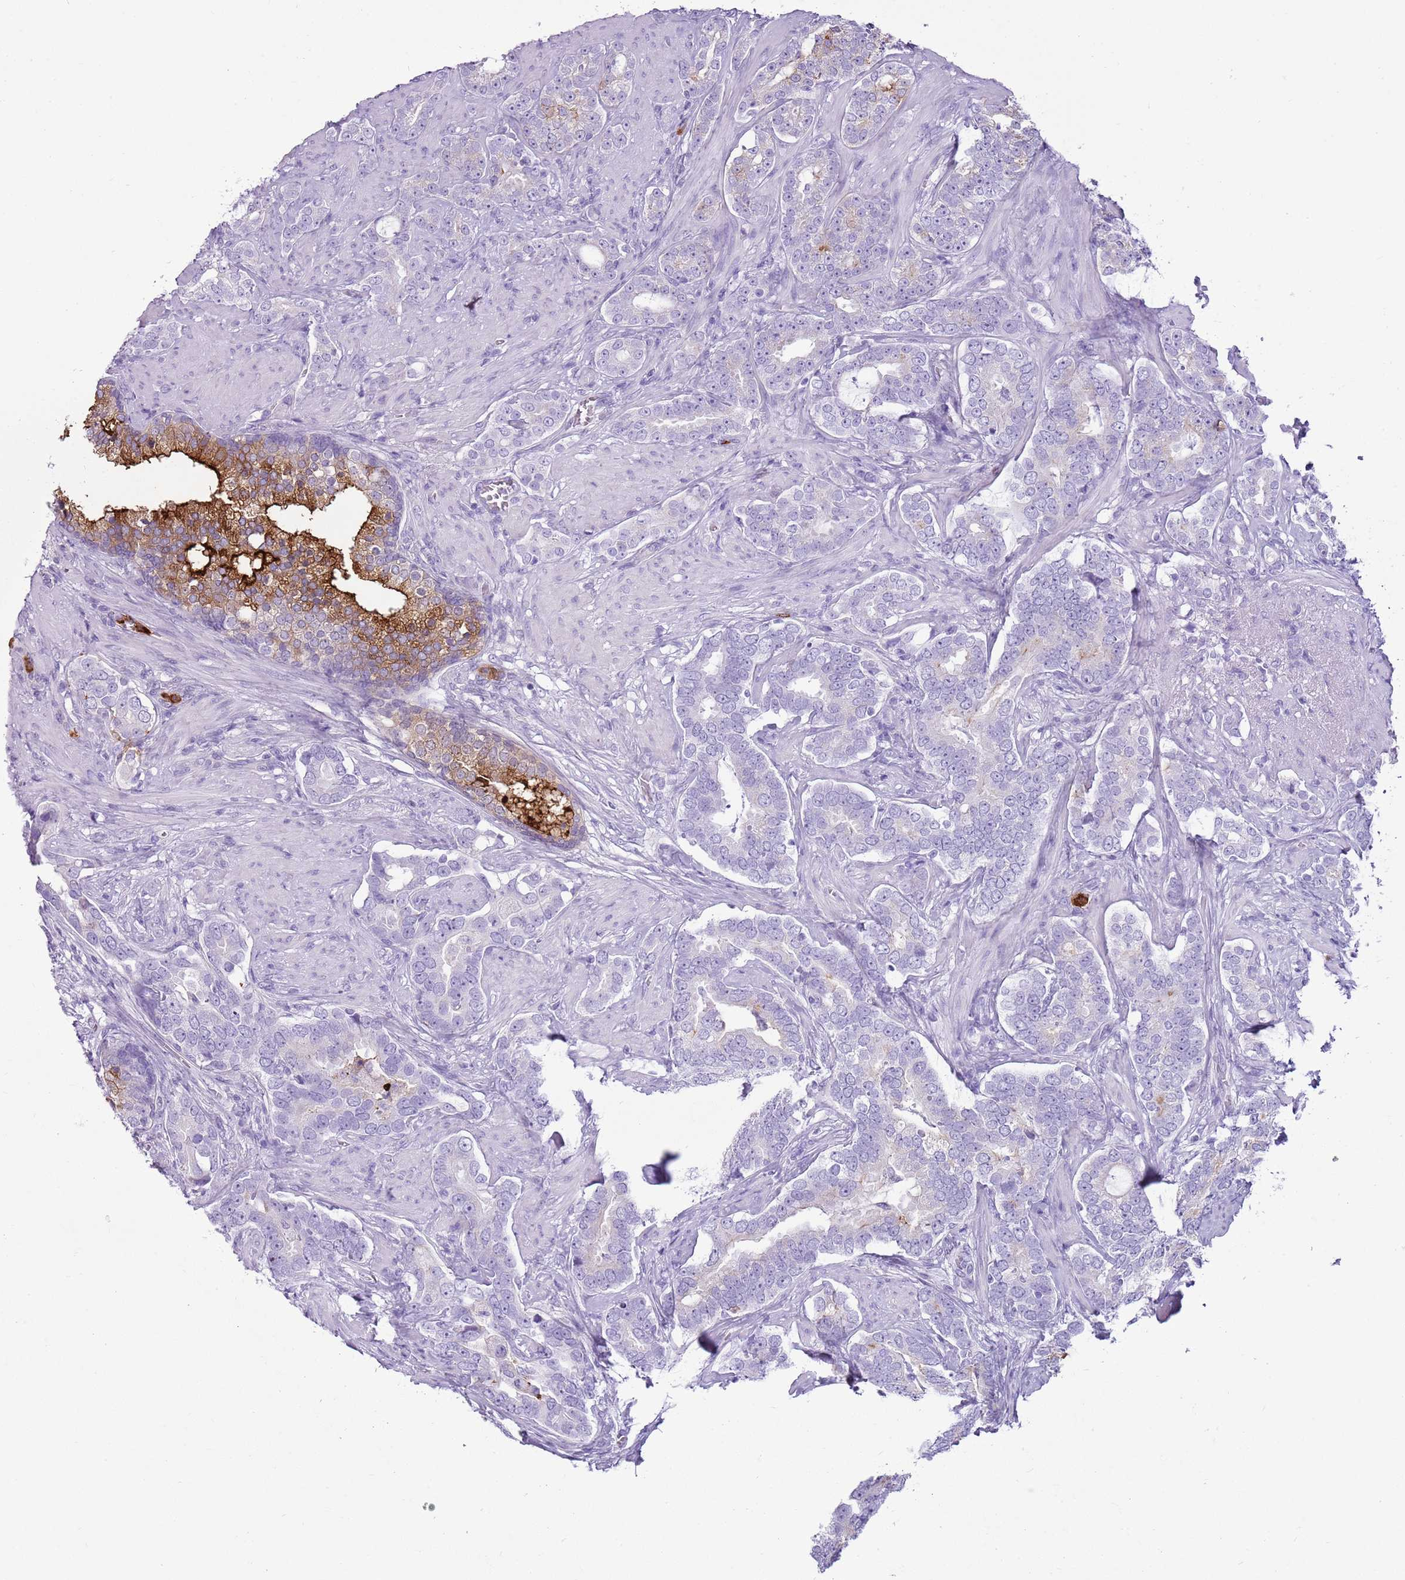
{"staining": {"intensity": "negative", "quantity": "none", "location": "none"}, "tissue": "prostate cancer", "cell_type": "Tumor cells", "image_type": "cancer", "snomed": [{"axis": "morphology", "description": "Adenocarcinoma, High grade"}, {"axis": "topography", "description": "Prostate"}], "caption": "Immunohistochemistry (IHC) of human adenocarcinoma (high-grade) (prostate) displays no staining in tumor cells.", "gene": "CD177", "patient": {"sex": "male", "age": 64}}